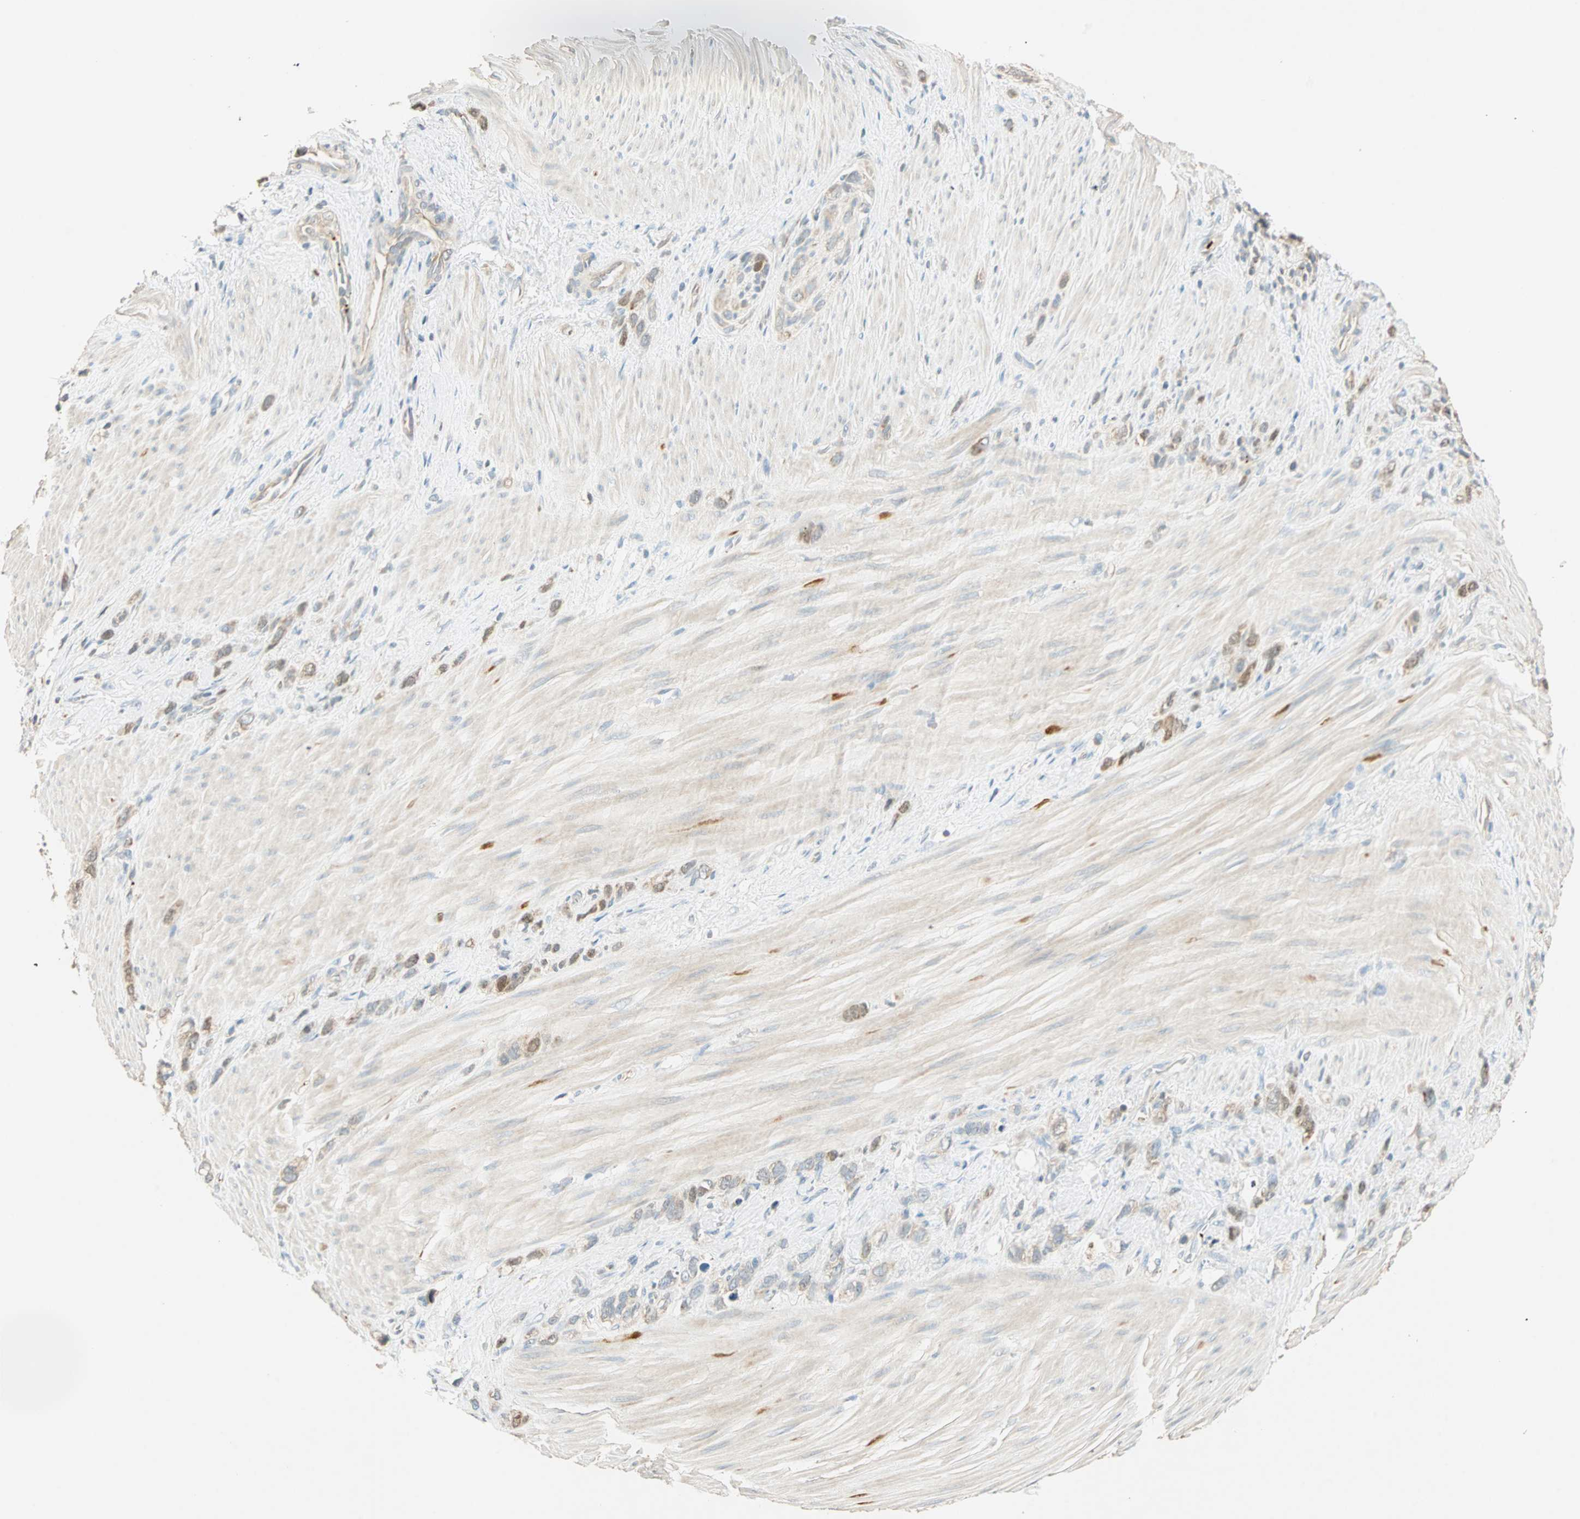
{"staining": {"intensity": "weak", "quantity": "25%-75%", "location": "cytoplasmic/membranous,nuclear"}, "tissue": "stomach cancer", "cell_type": "Tumor cells", "image_type": "cancer", "snomed": [{"axis": "morphology", "description": "Normal tissue, NOS"}, {"axis": "morphology", "description": "Adenocarcinoma, NOS"}, {"axis": "morphology", "description": "Adenocarcinoma, High grade"}, {"axis": "topography", "description": "Stomach, upper"}, {"axis": "topography", "description": "Stomach"}], "caption": "Immunohistochemical staining of adenocarcinoma (high-grade) (stomach) shows low levels of weak cytoplasmic/membranous and nuclear positivity in about 25%-75% of tumor cells.", "gene": "RAD18", "patient": {"sex": "female", "age": 65}}